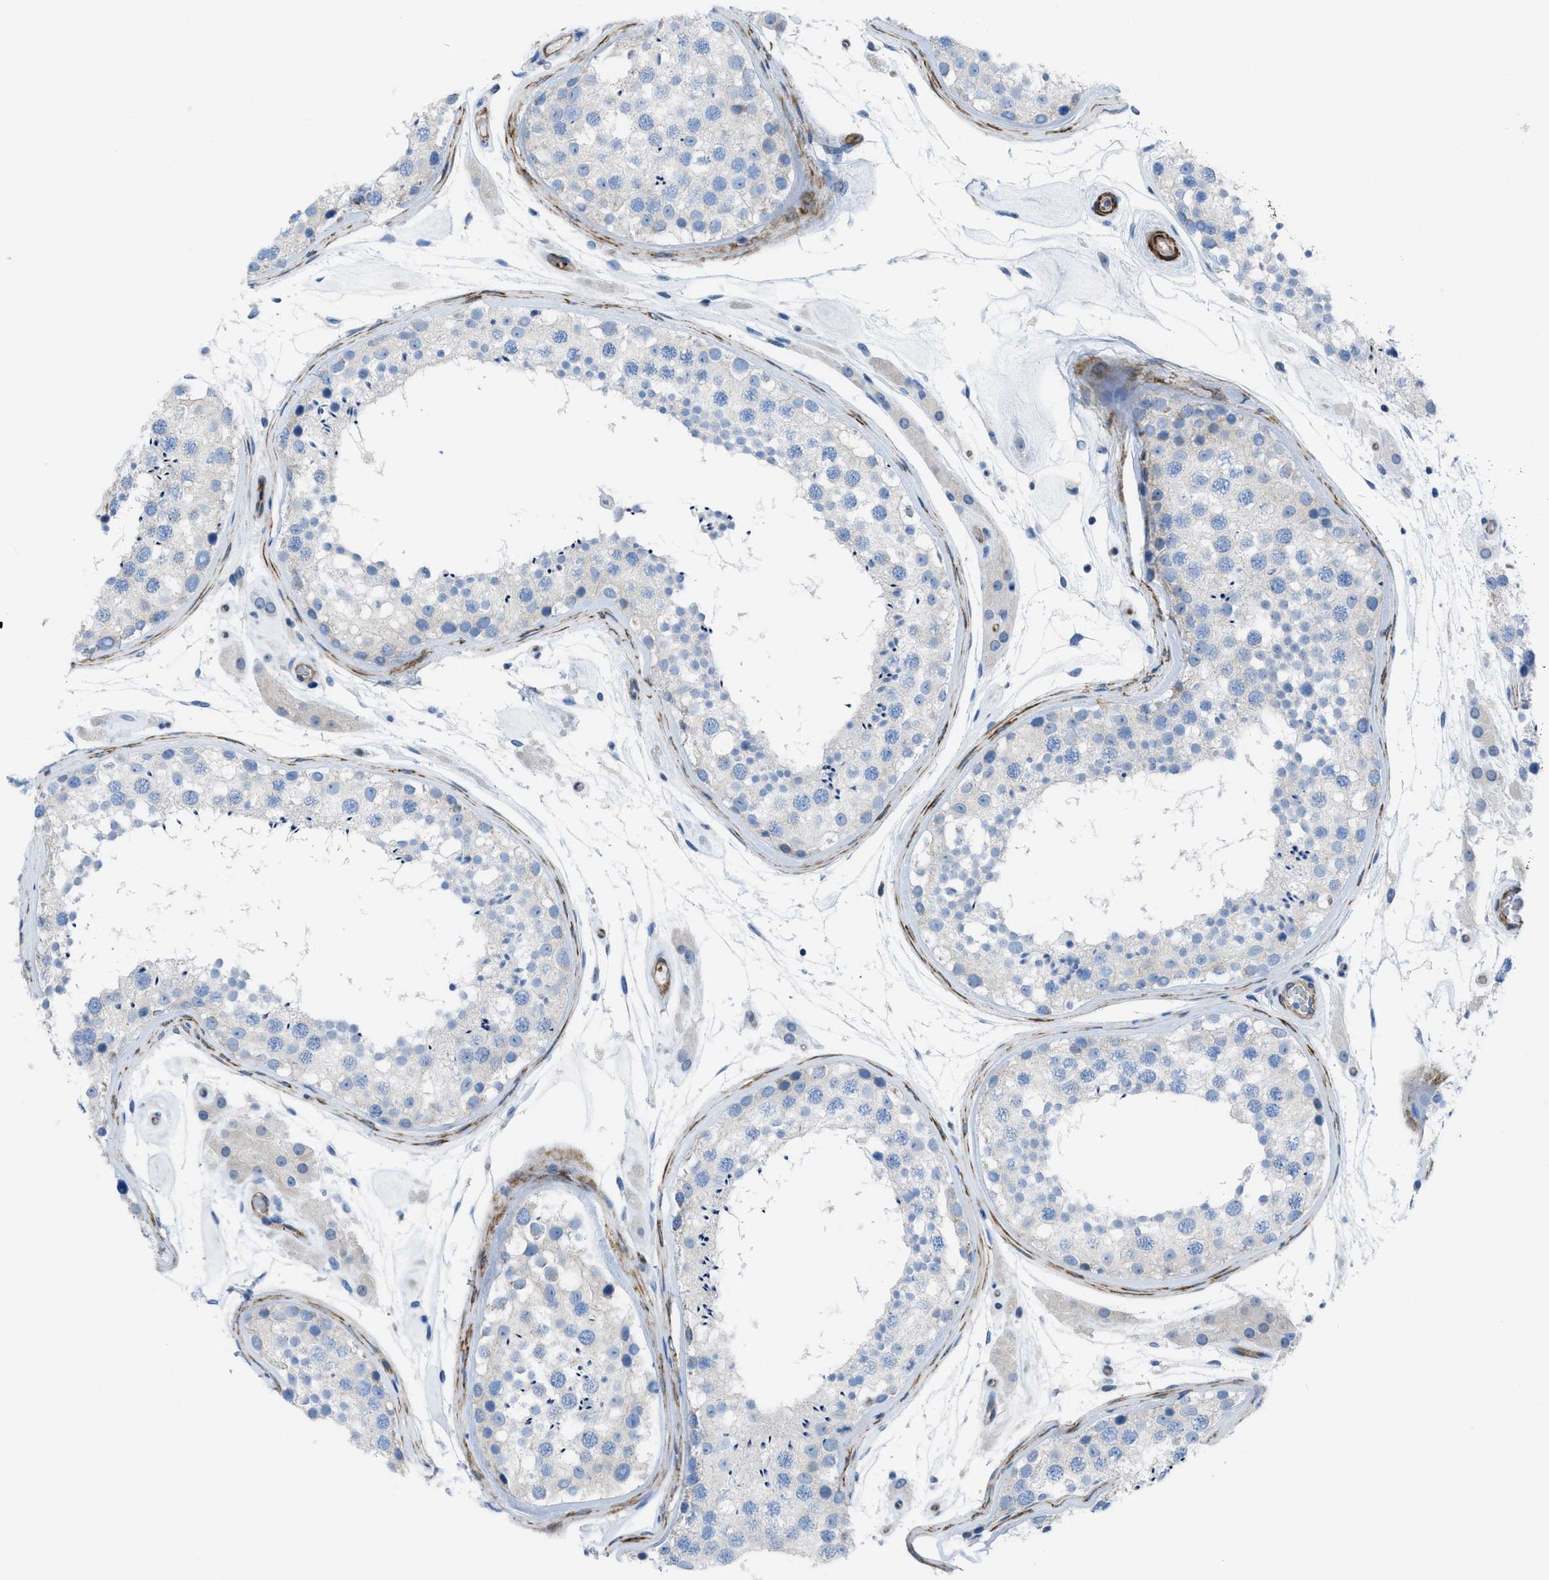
{"staining": {"intensity": "negative", "quantity": "none", "location": "none"}, "tissue": "testis", "cell_type": "Cells in seminiferous ducts", "image_type": "normal", "snomed": [{"axis": "morphology", "description": "Normal tissue, NOS"}, {"axis": "topography", "description": "Testis"}], "caption": "Immunohistochemistry photomicrograph of normal human testis stained for a protein (brown), which reveals no expression in cells in seminiferous ducts.", "gene": "KCNH7", "patient": {"sex": "male", "age": 46}}